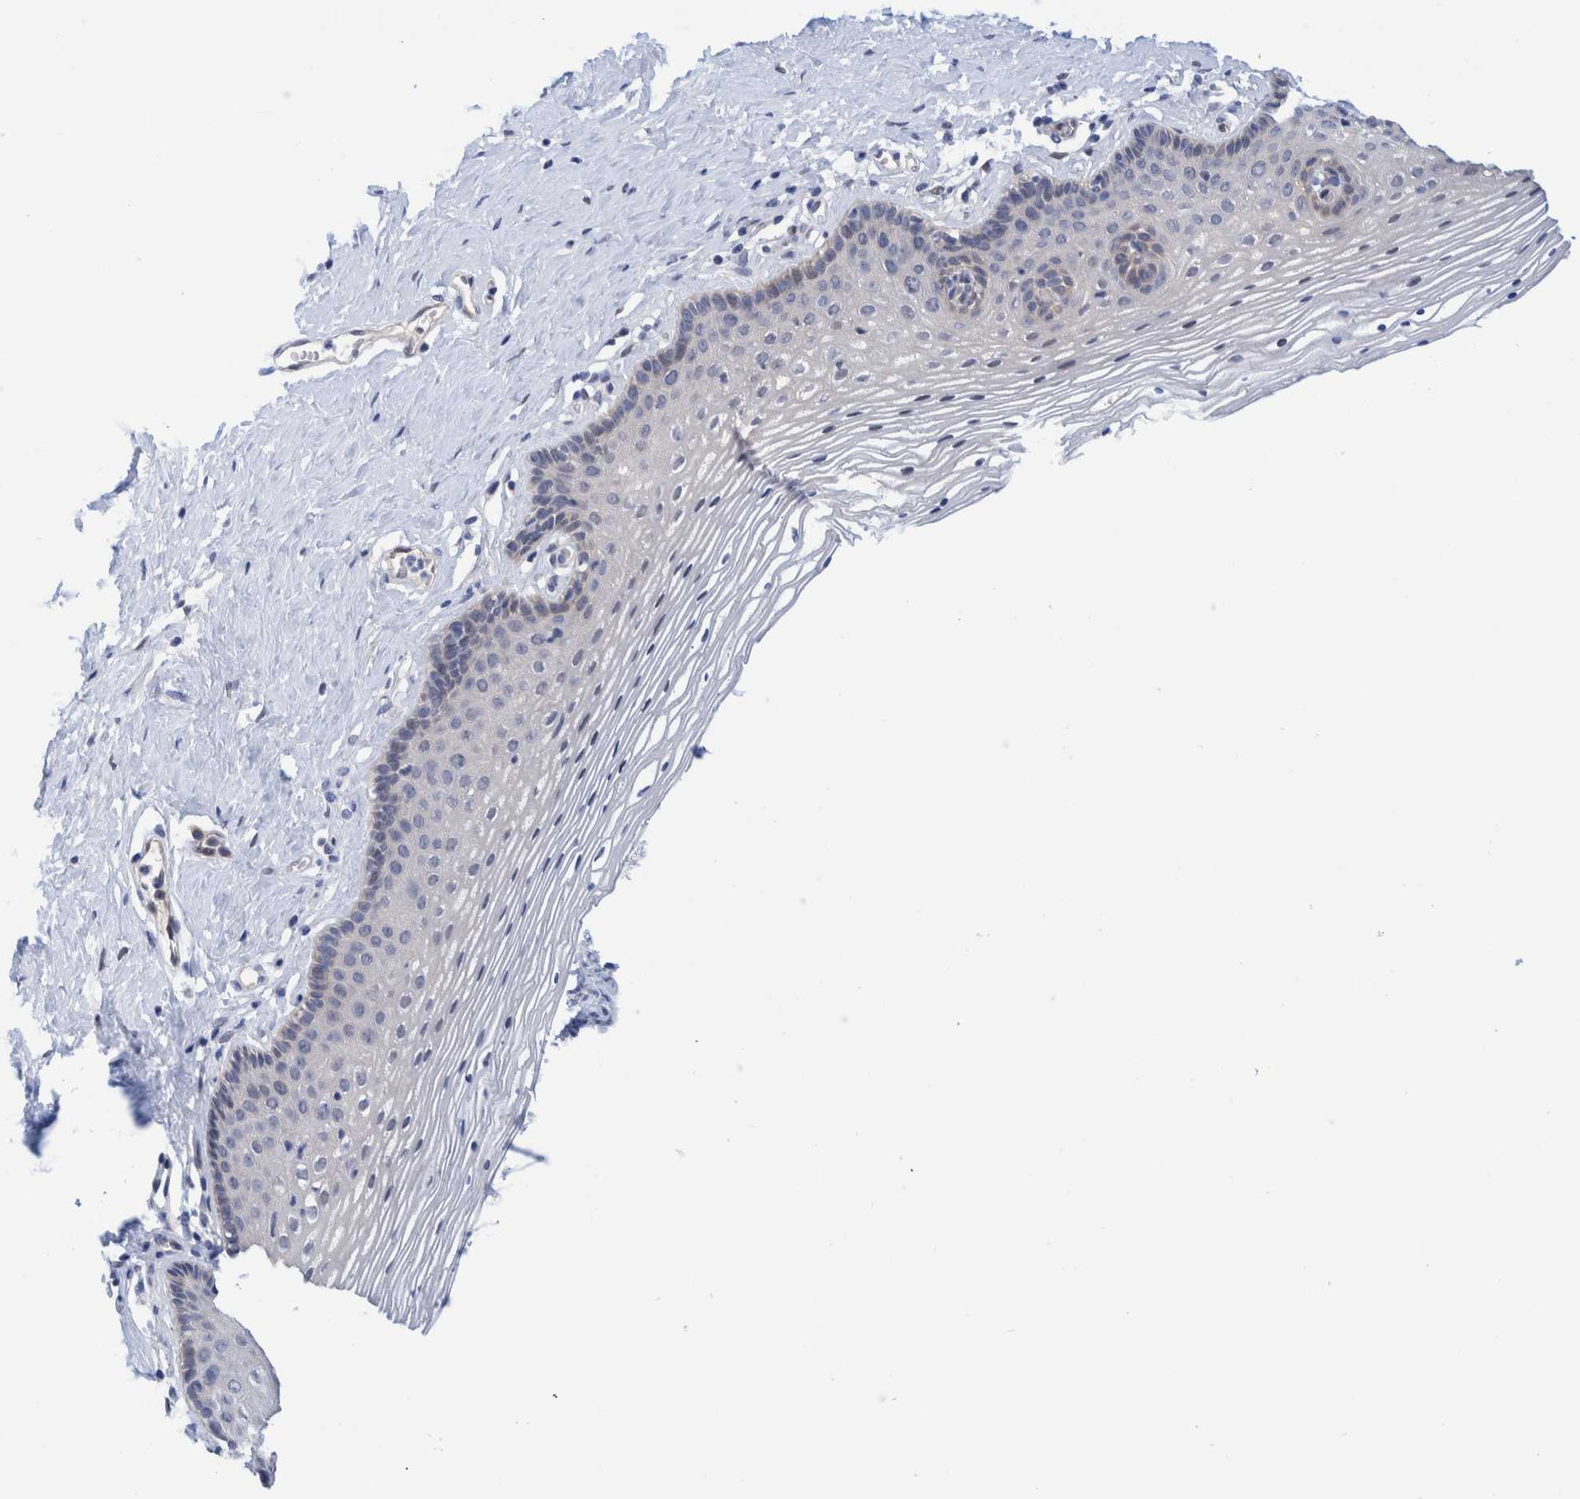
{"staining": {"intensity": "weak", "quantity": "<25%", "location": "nuclear"}, "tissue": "vagina", "cell_type": "Squamous epithelial cells", "image_type": "normal", "snomed": [{"axis": "morphology", "description": "Normal tissue, NOS"}, {"axis": "topography", "description": "Vagina"}], "caption": "Vagina was stained to show a protein in brown. There is no significant expression in squamous epithelial cells. Brightfield microscopy of immunohistochemistry (IHC) stained with DAB (3,3'-diaminobenzidine) (brown) and hematoxylin (blue), captured at high magnification.", "gene": "PFAS", "patient": {"sex": "female", "age": 32}}